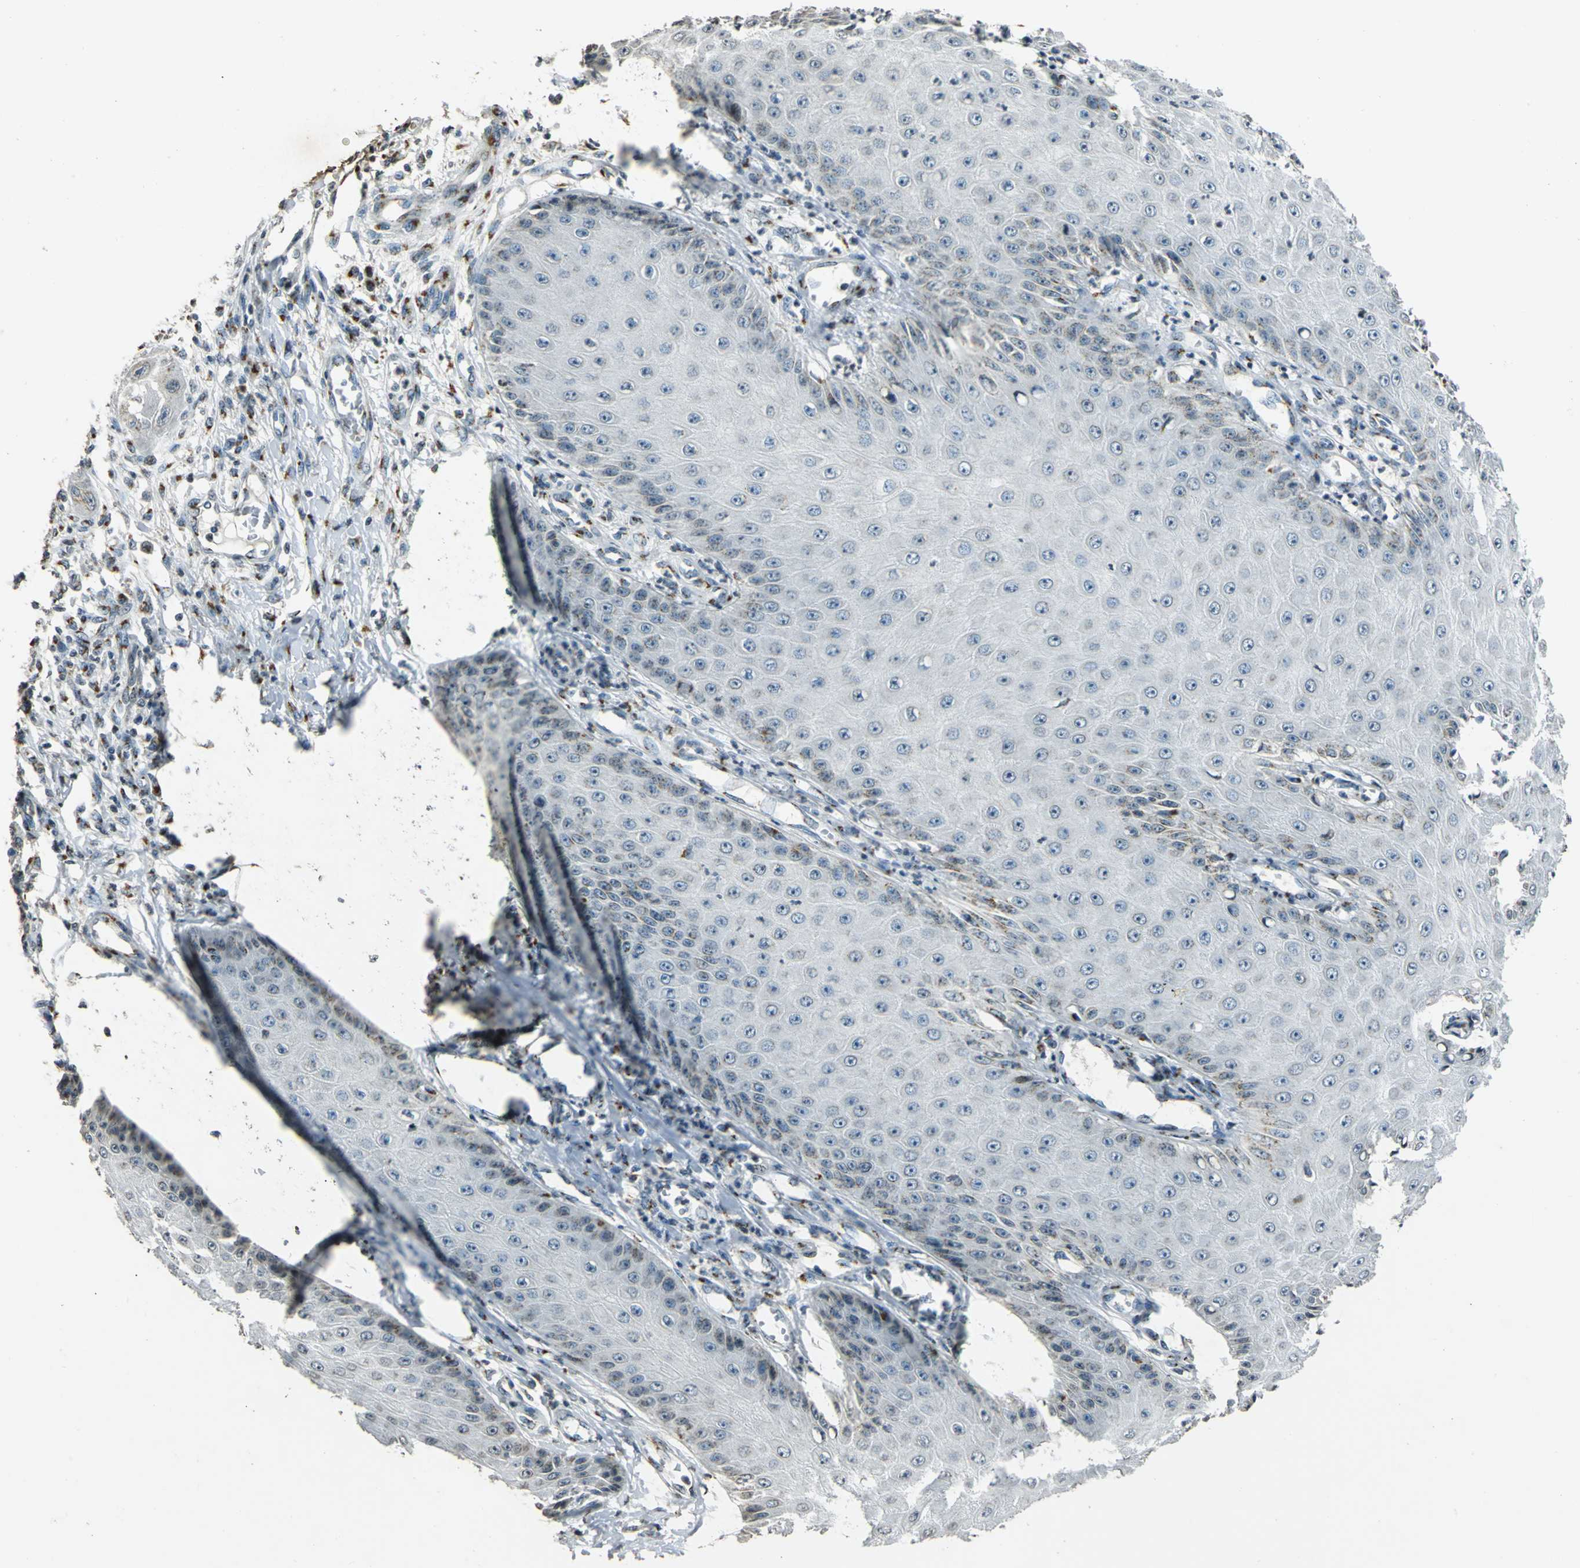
{"staining": {"intensity": "weak", "quantity": "<25%", "location": "cytoplasmic/membranous"}, "tissue": "skin cancer", "cell_type": "Tumor cells", "image_type": "cancer", "snomed": [{"axis": "morphology", "description": "Squamous cell carcinoma, NOS"}, {"axis": "topography", "description": "Skin"}], "caption": "IHC image of neoplastic tissue: skin cancer (squamous cell carcinoma) stained with DAB (3,3'-diaminobenzidine) exhibits no significant protein staining in tumor cells.", "gene": "TMEM115", "patient": {"sex": "female", "age": 40}}